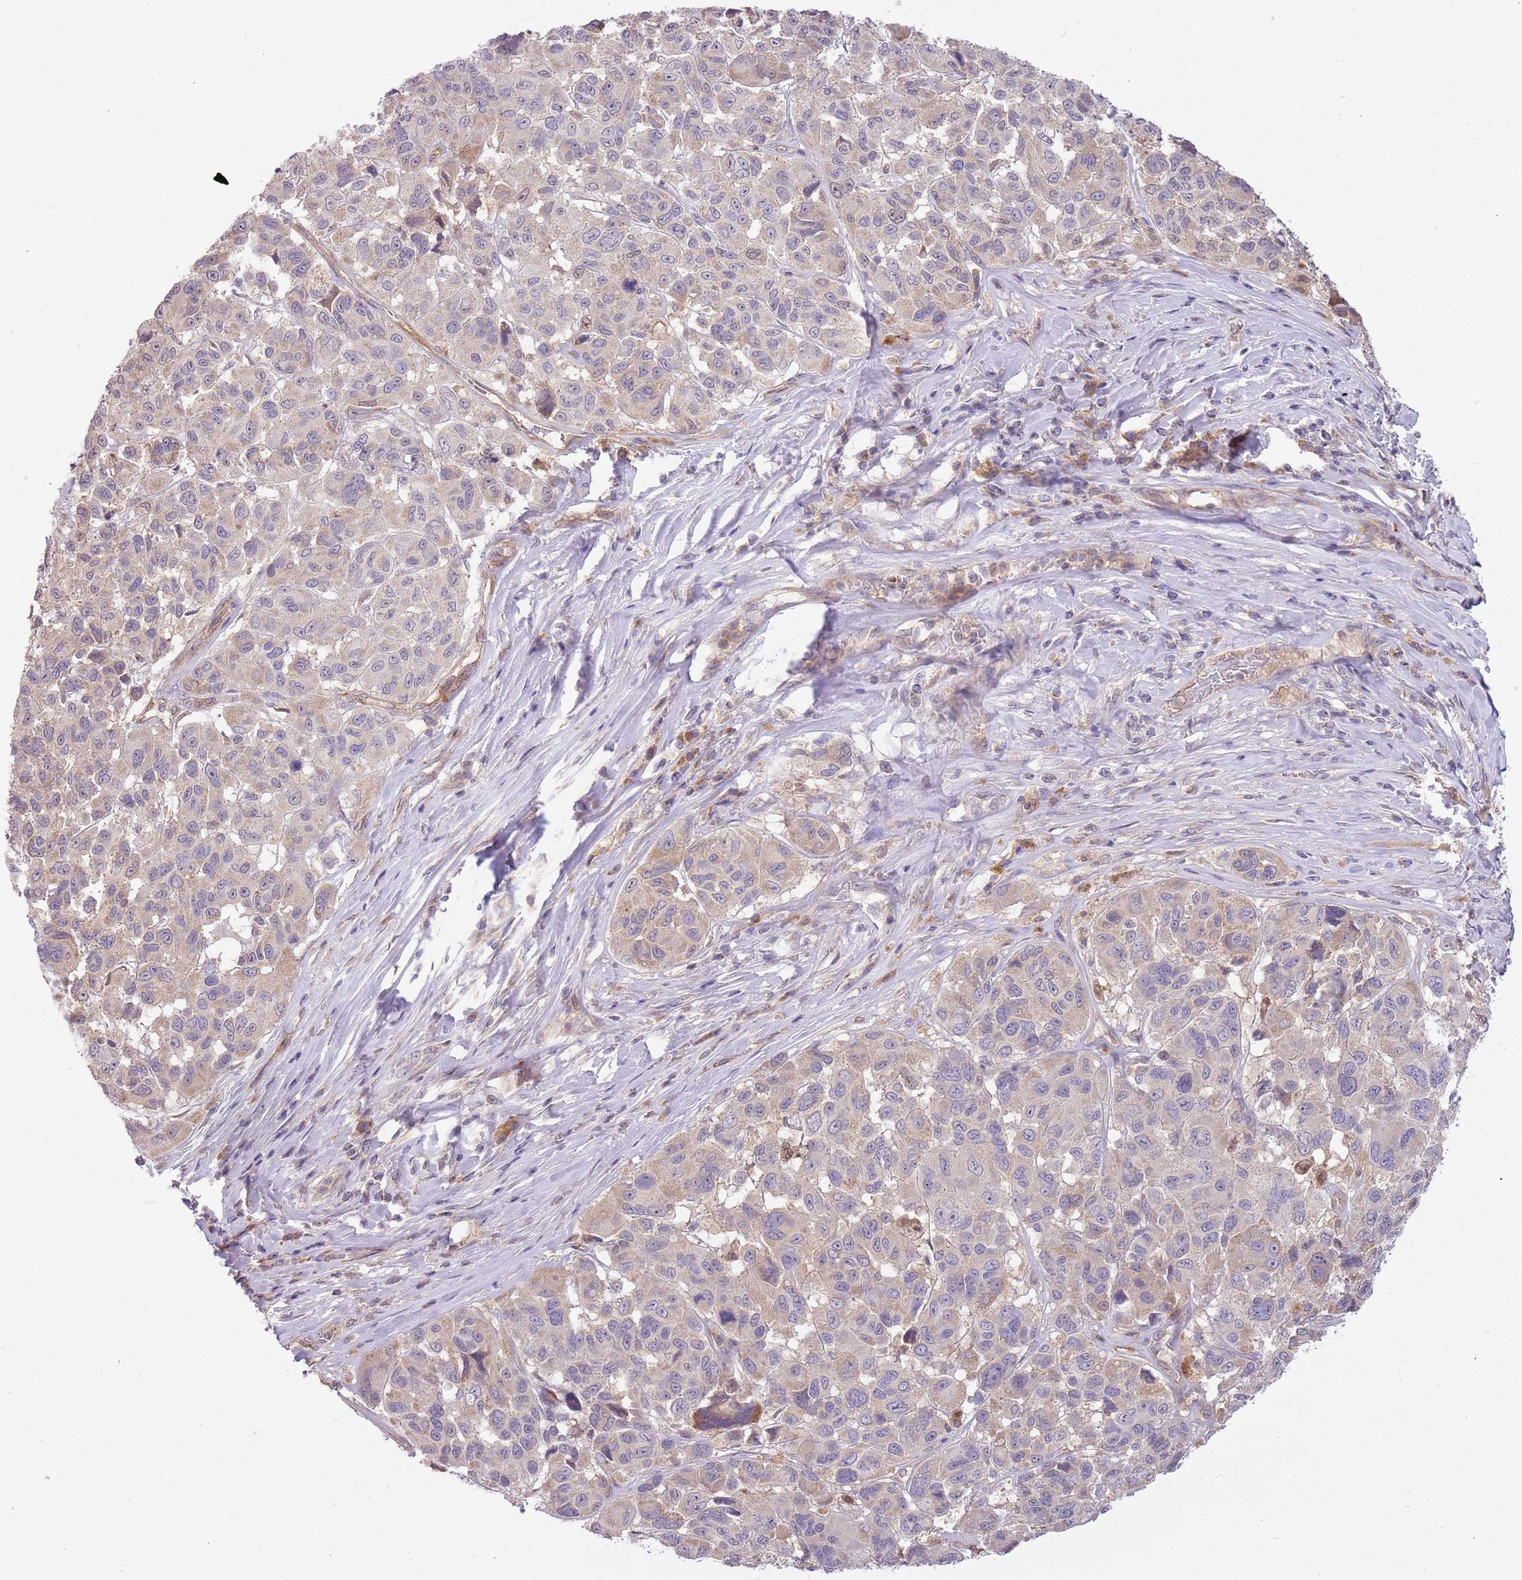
{"staining": {"intensity": "negative", "quantity": "none", "location": "none"}, "tissue": "melanoma", "cell_type": "Tumor cells", "image_type": "cancer", "snomed": [{"axis": "morphology", "description": "Malignant melanoma, NOS"}, {"axis": "topography", "description": "Skin"}], "caption": "DAB (3,3'-diaminobenzidine) immunohistochemical staining of malignant melanoma exhibits no significant staining in tumor cells.", "gene": "SKOR2", "patient": {"sex": "female", "age": 66}}